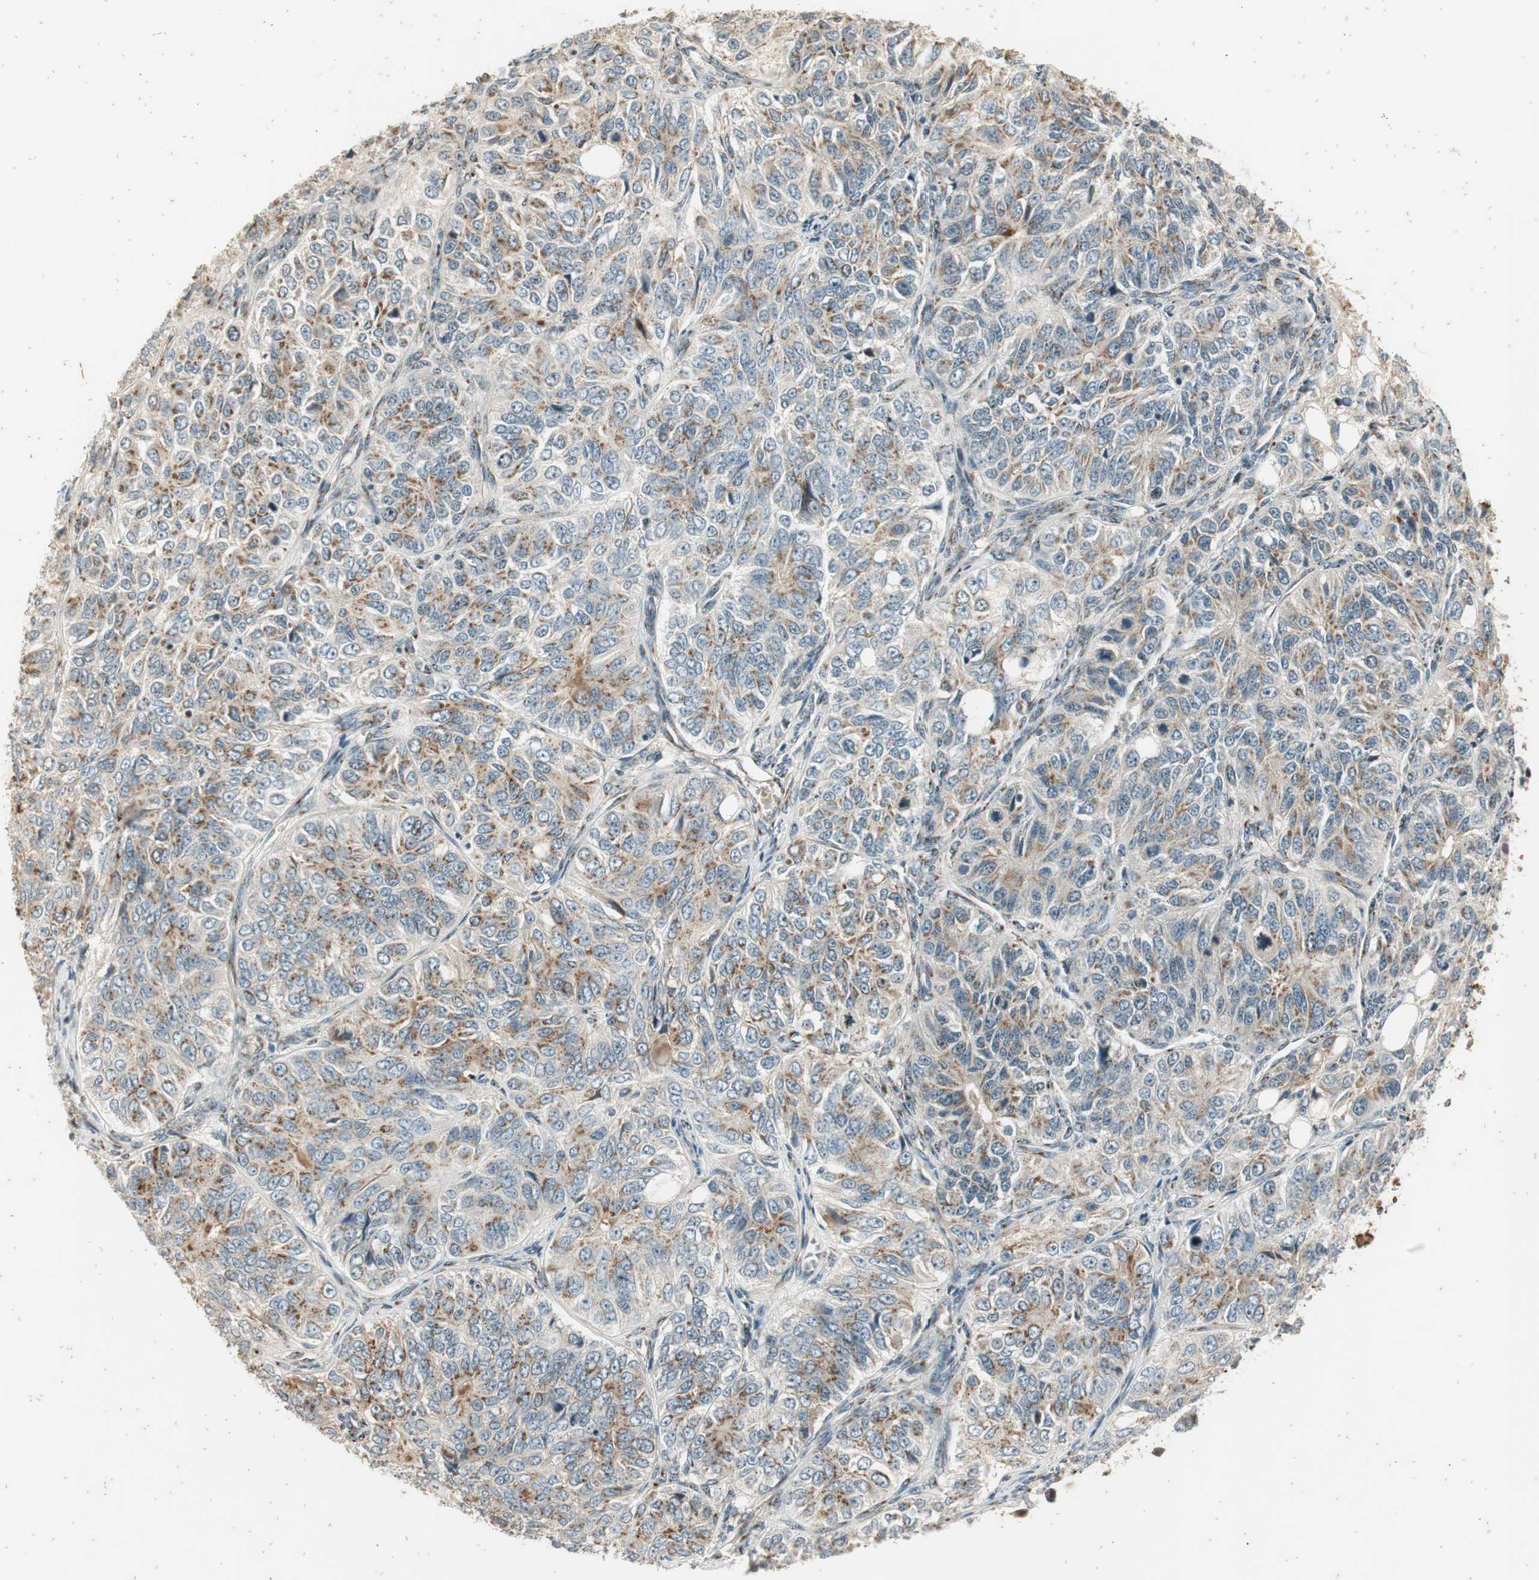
{"staining": {"intensity": "weak", "quantity": "25%-75%", "location": "cytoplasmic/membranous"}, "tissue": "ovarian cancer", "cell_type": "Tumor cells", "image_type": "cancer", "snomed": [{"axis": "morphology", "description": "Carcinoma, endometroid"}, {"axis": "topography", "description": "Ovary"}], "caption": "The immunohistochemical stain highlights weak cytoplasmic/membranous positivity in tumor cells of ovarian endometroid carcinoma tissue.", "gene": "NEO1", "patient": {"sex": "female", "age": 51}}